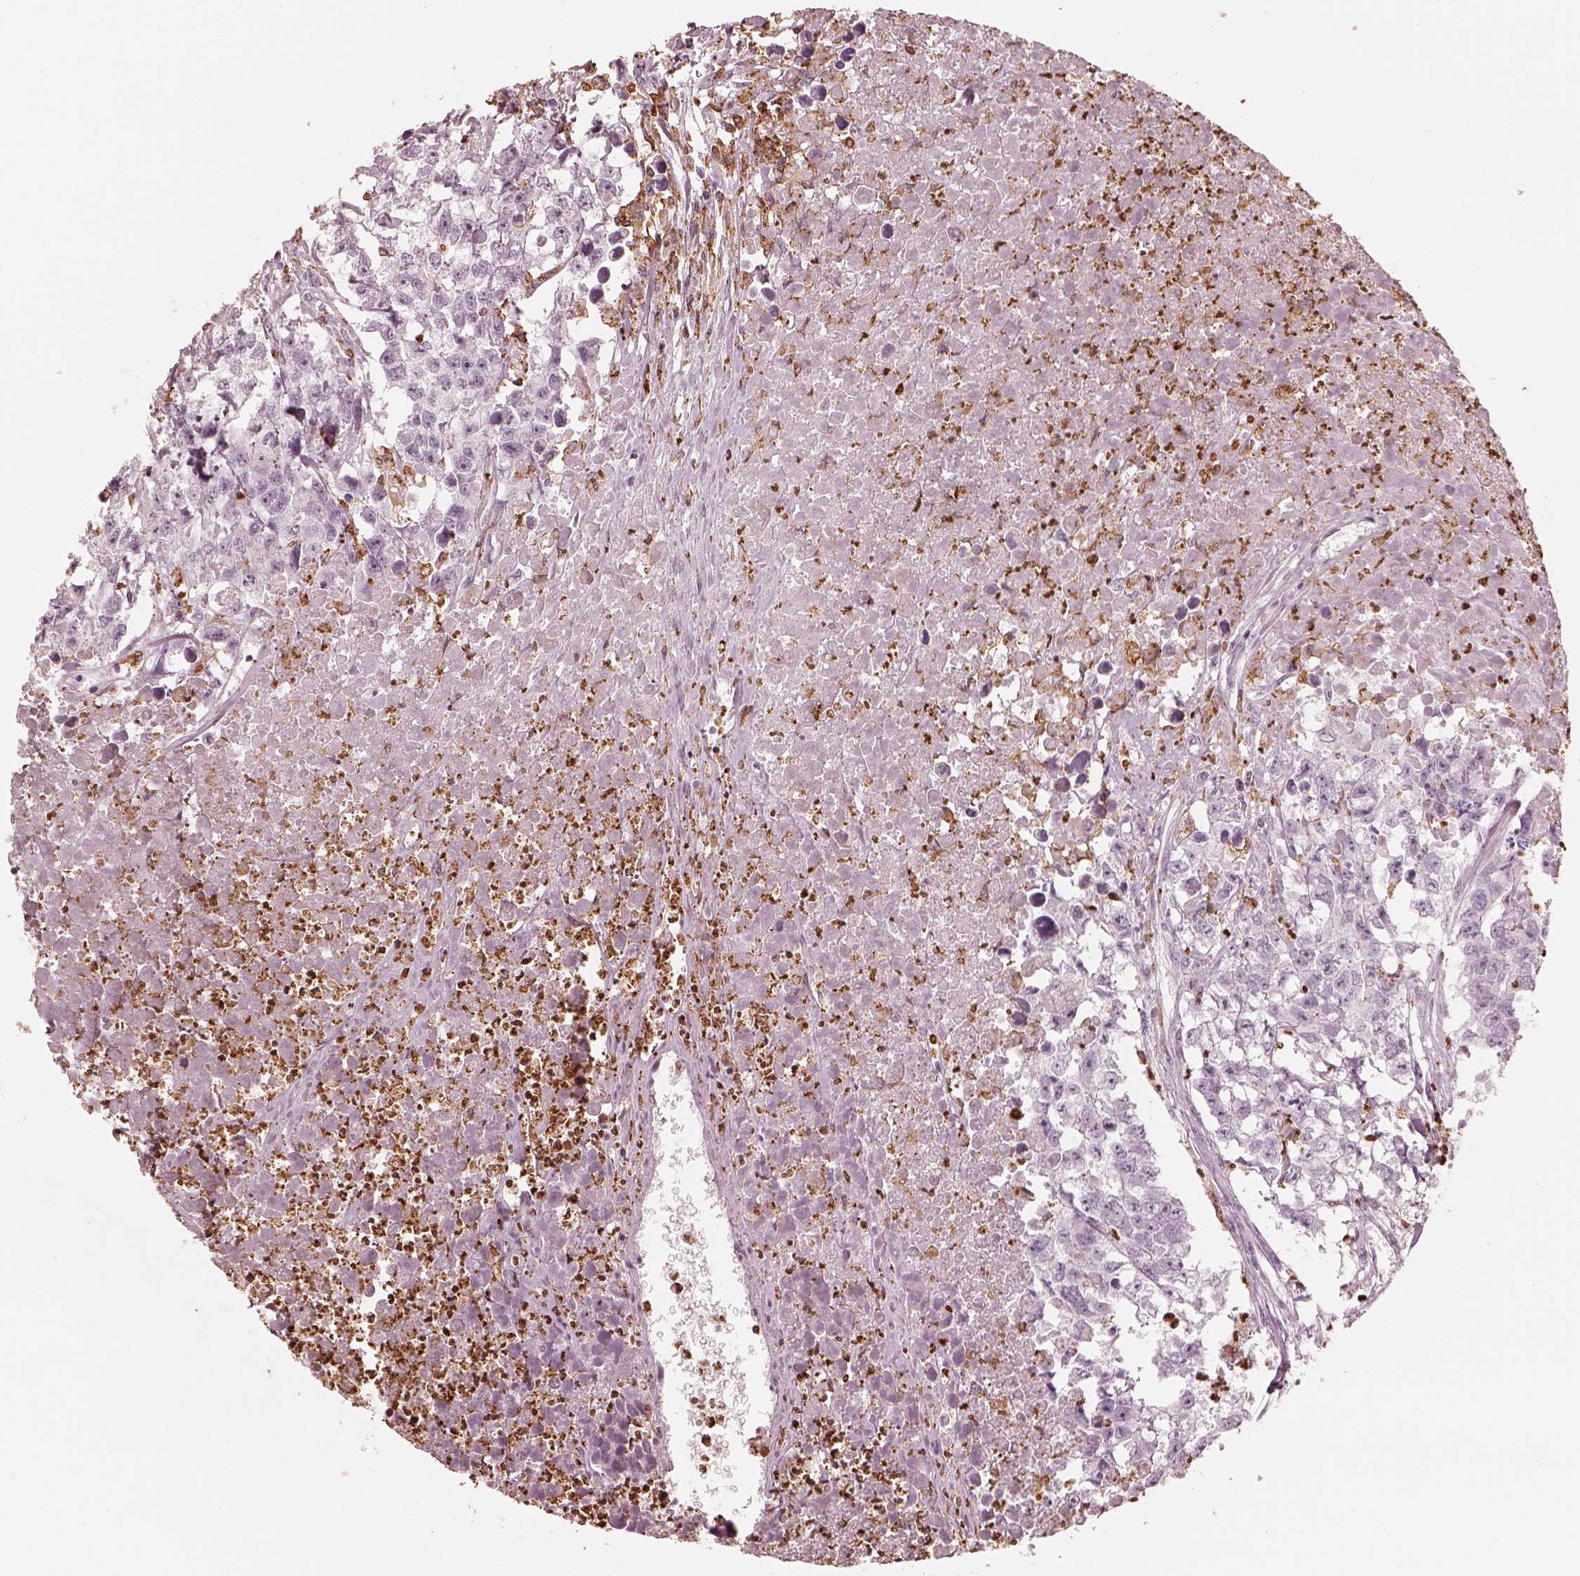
{"staining": {"intensity": "negative", "quantity": "none", "location": "none"}, "tissue": "testis cancer", "cell_type": "Tumor cells", "image_type": "cancer", "snomed": [{"axis": "morphology", "description": "Carcinoma, Embryonal, NOS"}, {"axis": "morphology", "description": "Teratoma, malignant, NOS"}, {"axis": "topography", "description": "Testis"}], "caption": "Tumor cells are negative for protein expression in human testis cancer.", "gene": "ALOX5", "patient": {"sex": "male", "age": 44}}